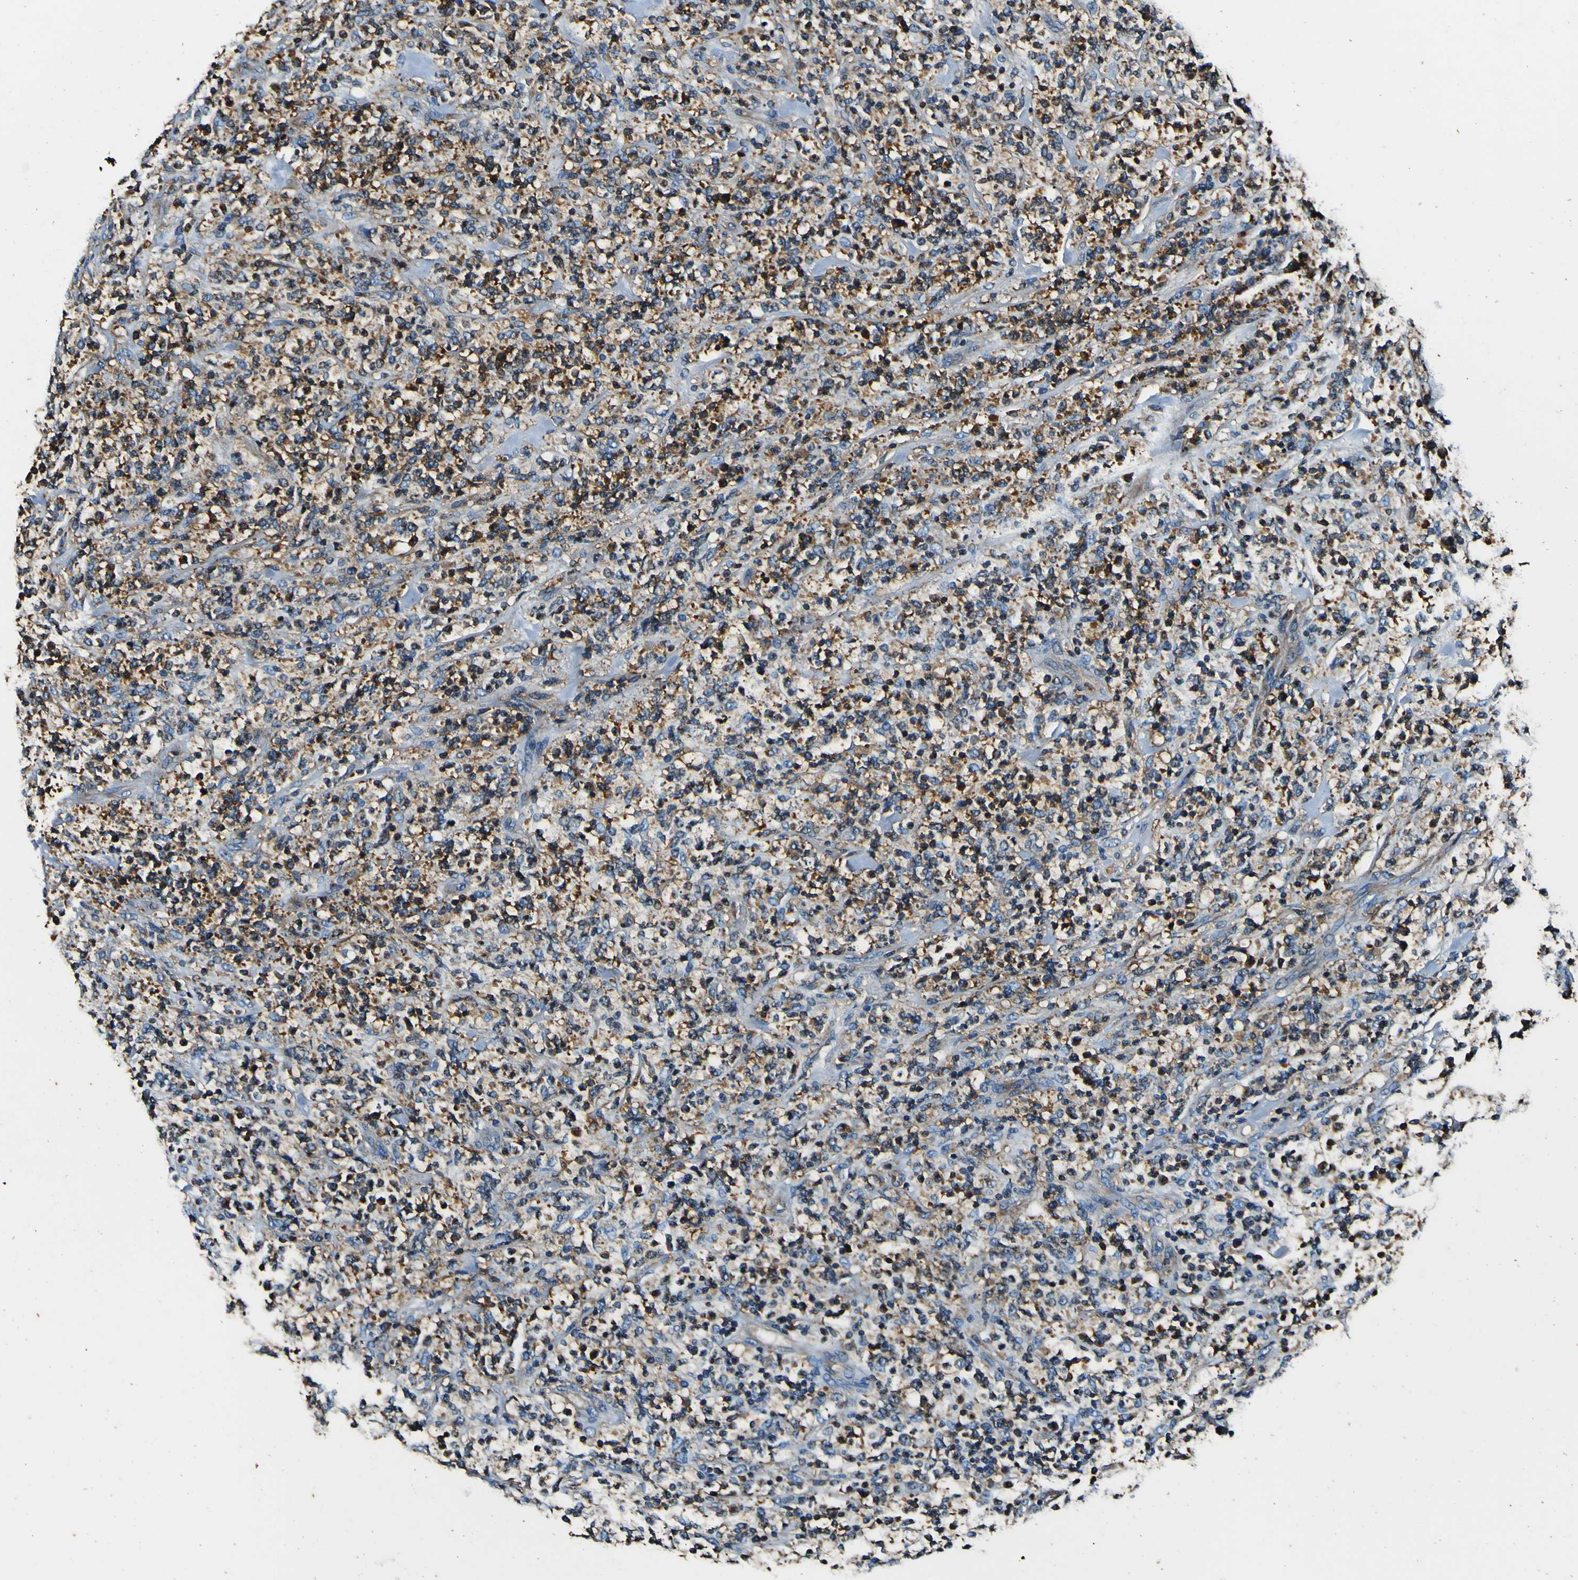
{"staining": {"intensity": "strong", "quantity": "<25%", "location": "cytoplasmic/membranous"}, "tissue": "lymphoma", "cell_type": "Tumor cells", "image_type": "cancer", "snomed": [{"axis": "morphology", "description": "Malignant lymphoma, non-Hodgkin's type, High grade"}, {"axis": "topography", "description": "Soft tissue"}], "caption": "Strong cytoplasmic/membranous positivity is present in approximately <25% of tumor cells in malignant lymphoma, non-Hodgkin's type (high-grade). (Brightfield microscopy of DAB IHC at high magnification).", "gene": "RHOT2", "patient": {"sex": "male", "age": 18}}